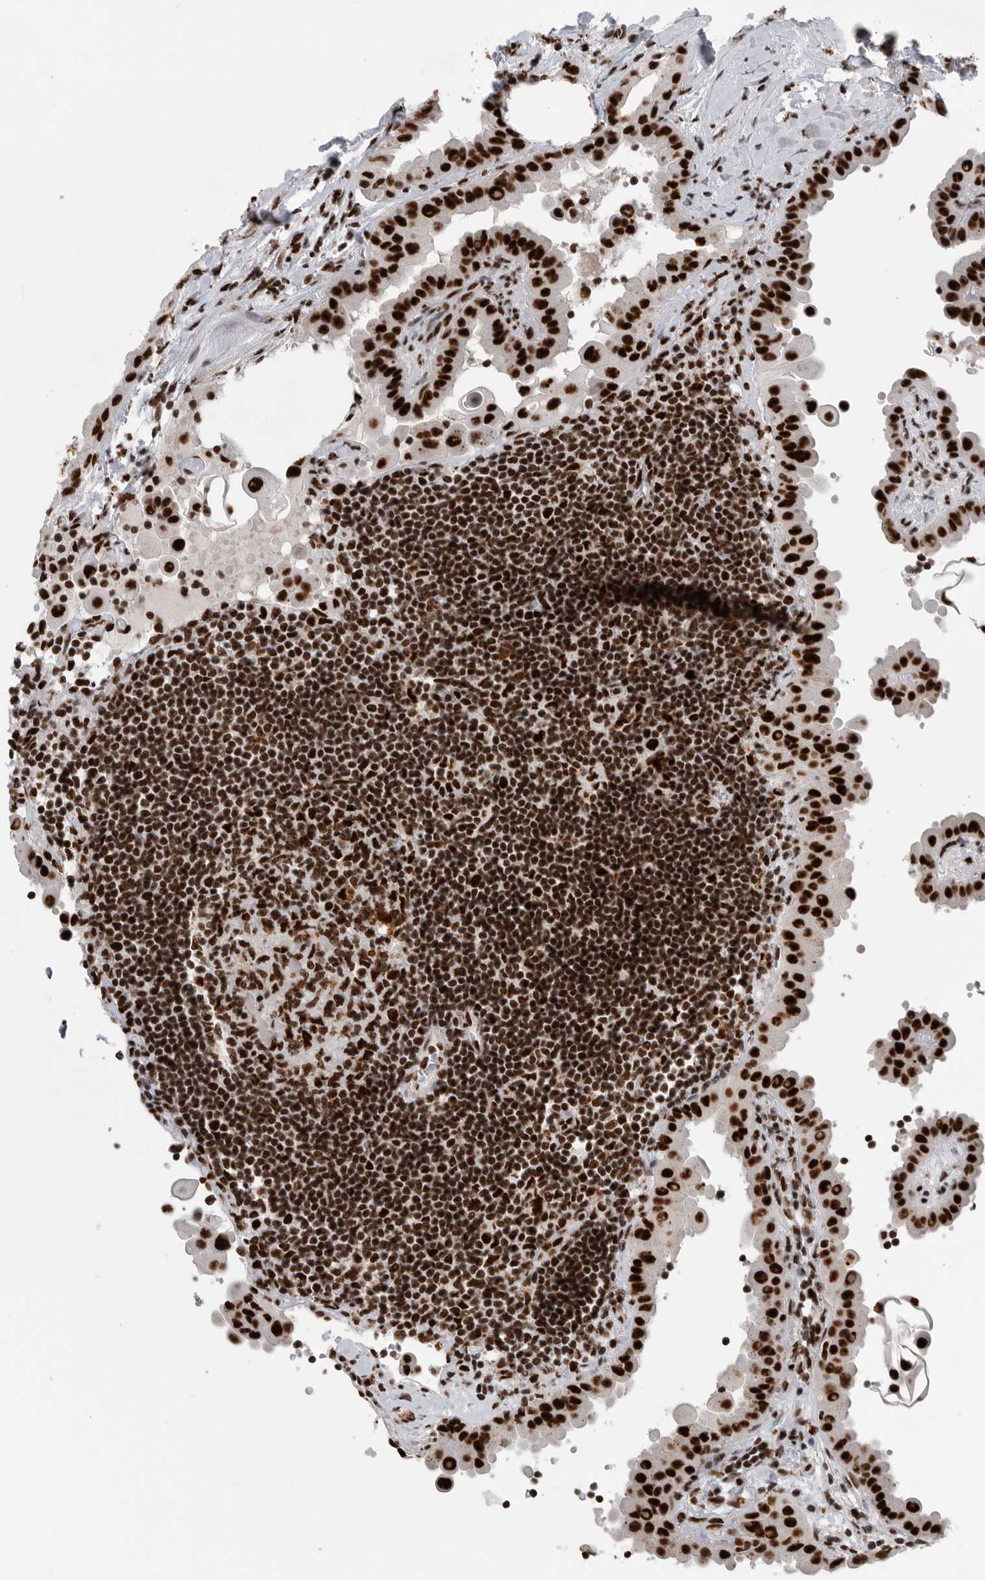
{"staining": {"intensity": "strong", "quantity": ">75%", "location": "nuclear"}, "tissue": "thyroid cancer", "cell_type": "Tumor cells", "image_type": "cancer", "snomed": [{"axis": "morphology", "description": "Papillary adenocarcinoma, NOS"}, {"axis": "topography", "description": "Thyroid gland"}], "caption": "Tumor cells reveal high levels of strong nuclear expression in approximately >75% of cells in thyroid cancer (papillary adenocarcinoma).", "gene": "BCLAF1", "patient": {"sex": "male", "age": 33}}